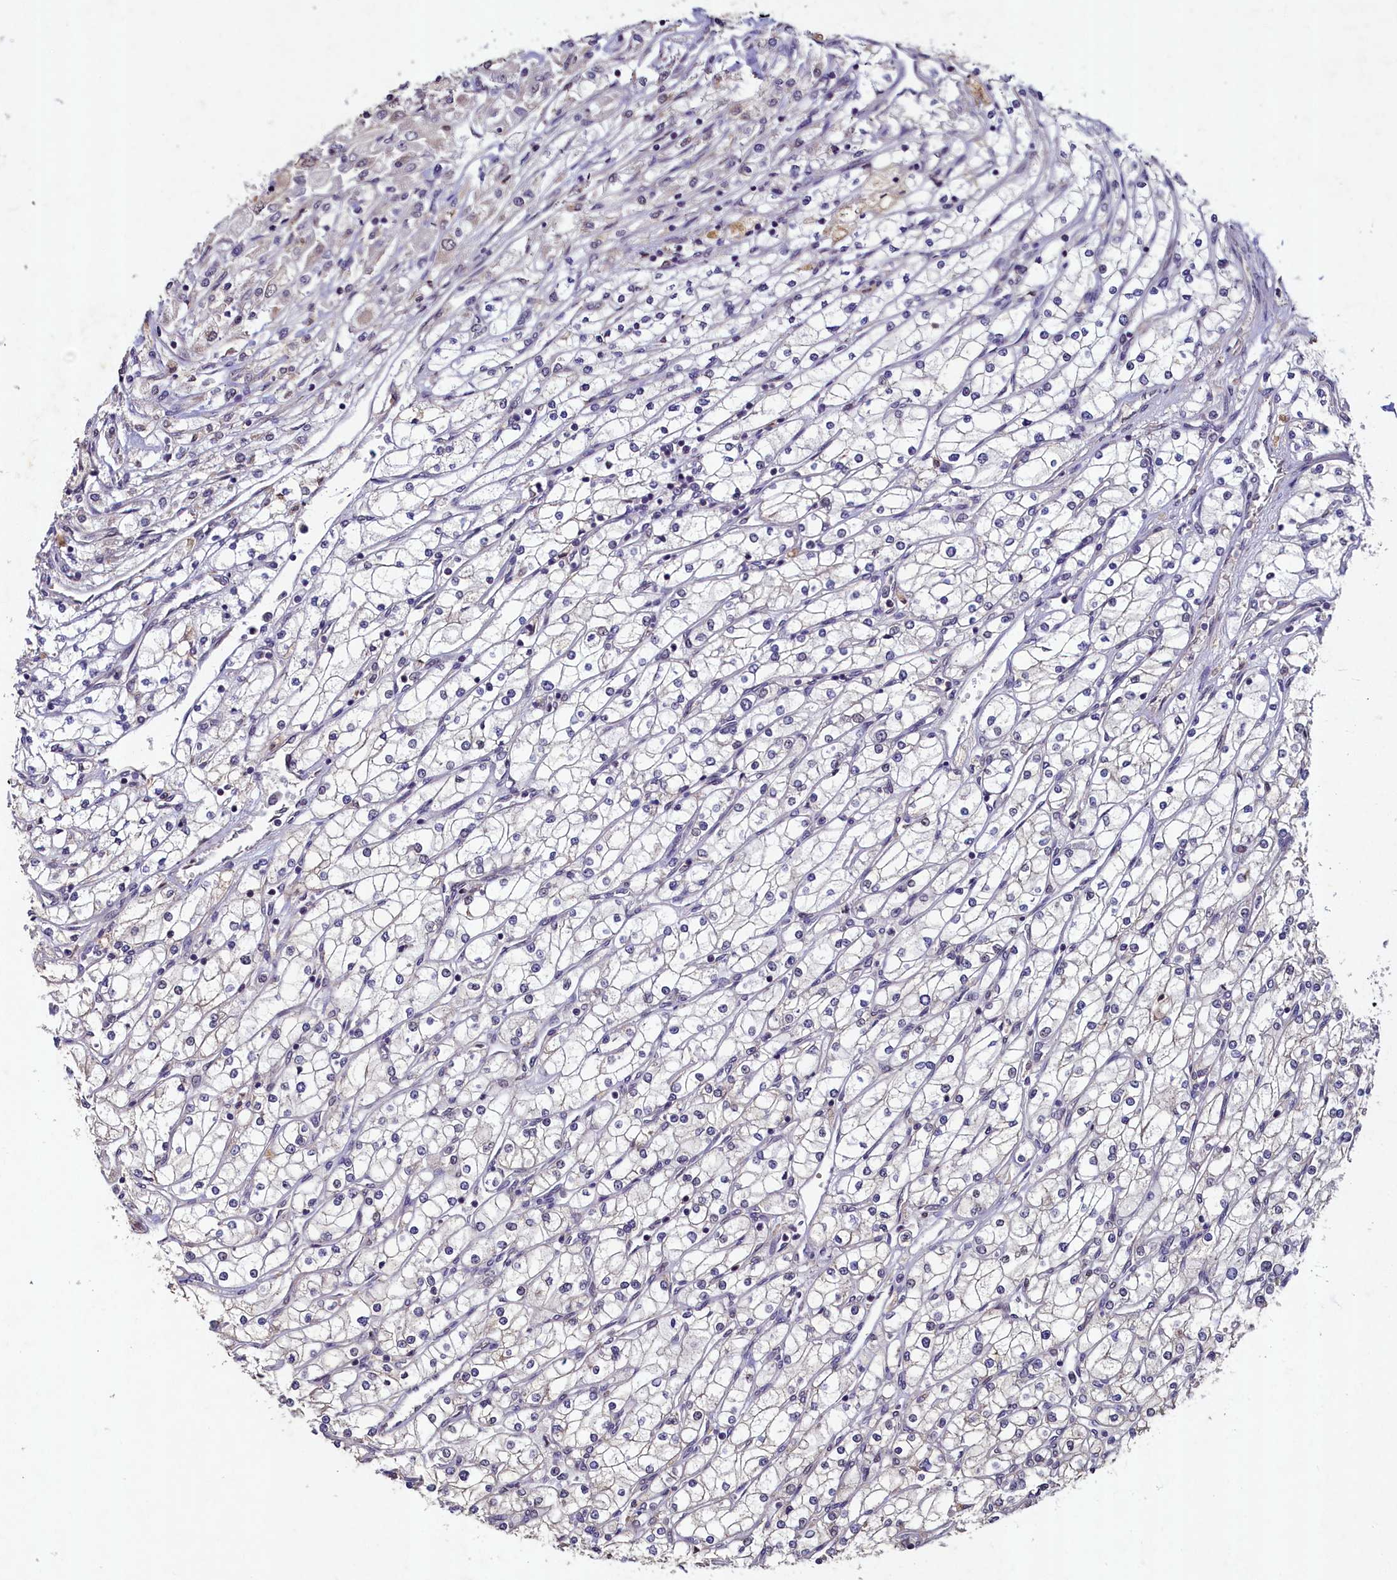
{"staining": {"intensity": "negative", "quantity": "none", "location": "none"}, "tissue": "renal cancer", "cell_type": "Tumor cells", "image_type": "cancer", "snomed": [{"axis": "morphology", "description": "Adenocarcinoma, NOS"}, {"axis": "topography", "description": "Kidney"}], "caption": "This histopathology image is of renal cancer (adenocarcinoma) stained with immunohistochemistry (IHC) to label a protein in brown with the nuclei are counter-stained blue. There is no expression in tumor cells.", "gene": "LATS2", "patient": {"sex": "male", "age": 80}}